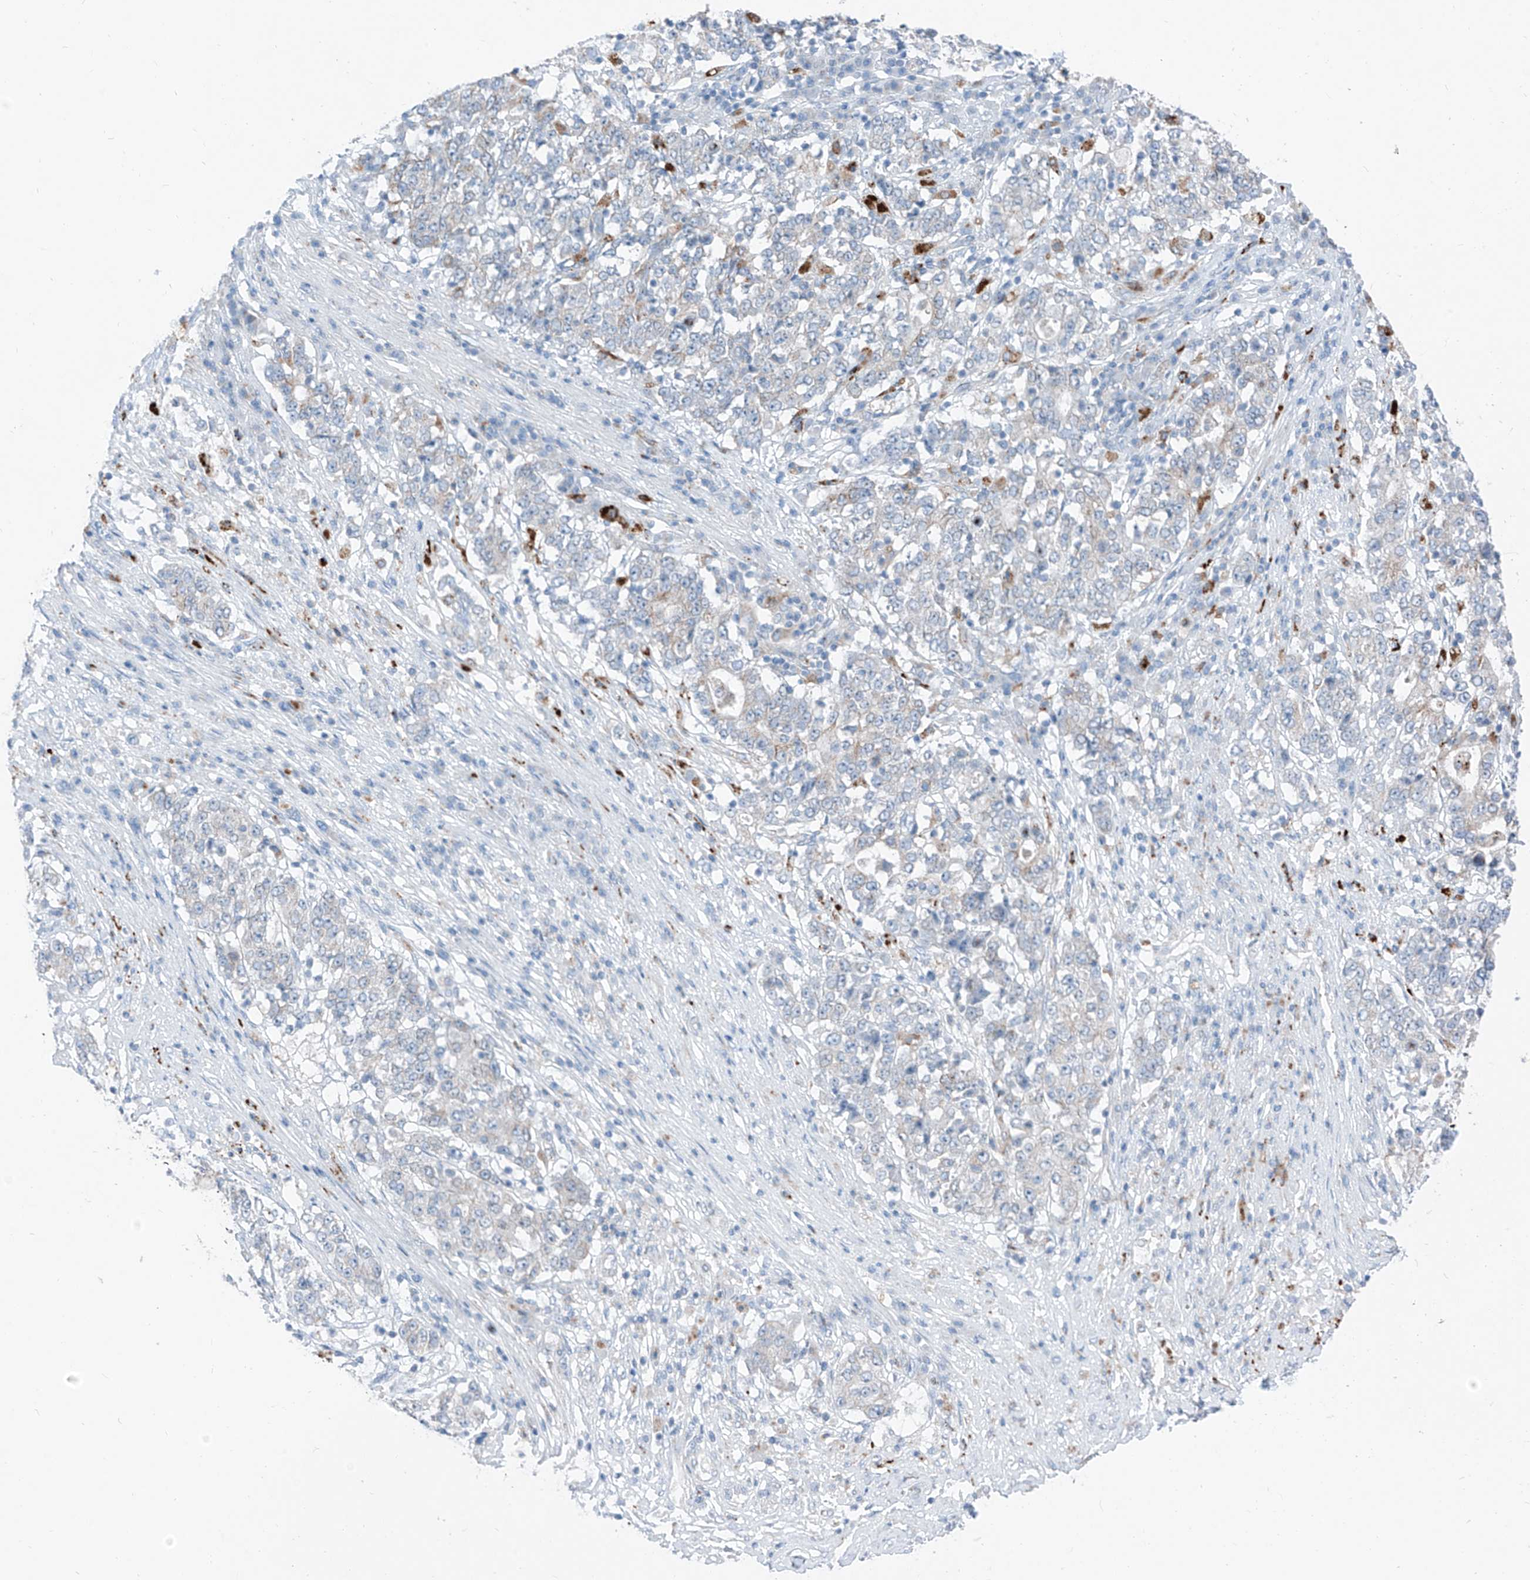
{"staining": {"intensity": "negative", "quantity": "none", "location": "none"}, "tissue": "stomach cancer", "cell_type": "Tumor cells", "image_type": "cancer", "snomed": [{"axis": "morphology", "description": "Adenocarcinoma, NOS"}, {"axis": "topography", "description": "Stomach"}], "caption": "IHC histopathology image of human adenocarcinoma (stomach) stained for a protein (brown), which demonstrates no positivity in tumor cells.", "gene": "GPR137C", "patient": {"sex": "male", "age": 59}}